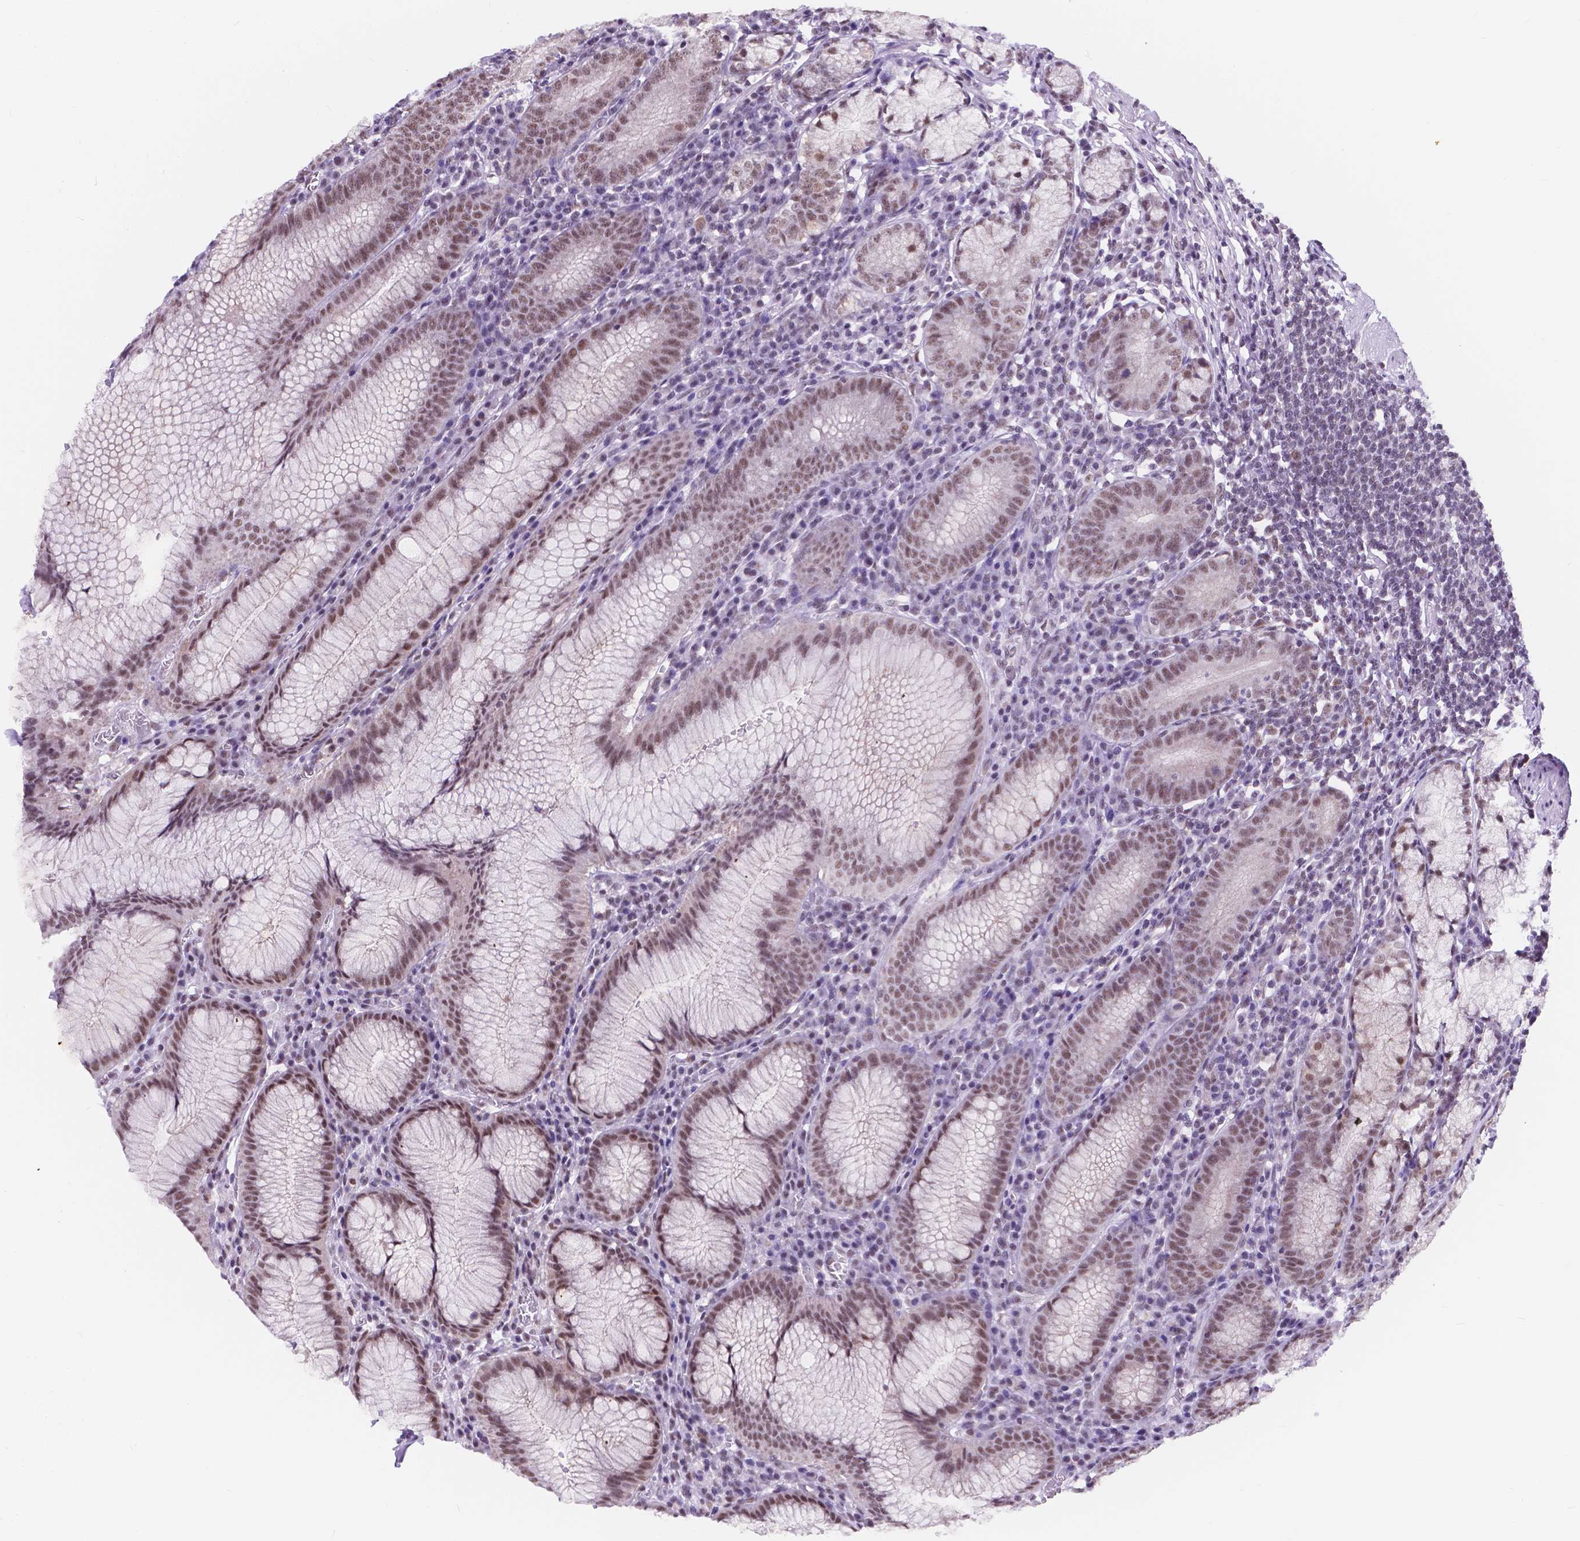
{"staining": {"intensity": "moderate", "quantity": "25%-75%", "location": "cytoplasmic/membranous,nuclear"}, "tissue": "stomach", "cell_type": "Glandular cells", "image_type": "normal", "snomed": [{"axis": "morphology", "description": "Normal tissue, NOS"}, {"axis": "topography", "description": "Stomach"}], "caption": "Approximately 25%-75% of glandular cells in unremarkable human stomach show moderate cytoplasmic/membranous,nuclear protein expression as visualized by brown immunohistochemical staining.", "gene": "BCAS2", "patient": {"sex": "male", "age": 55}}